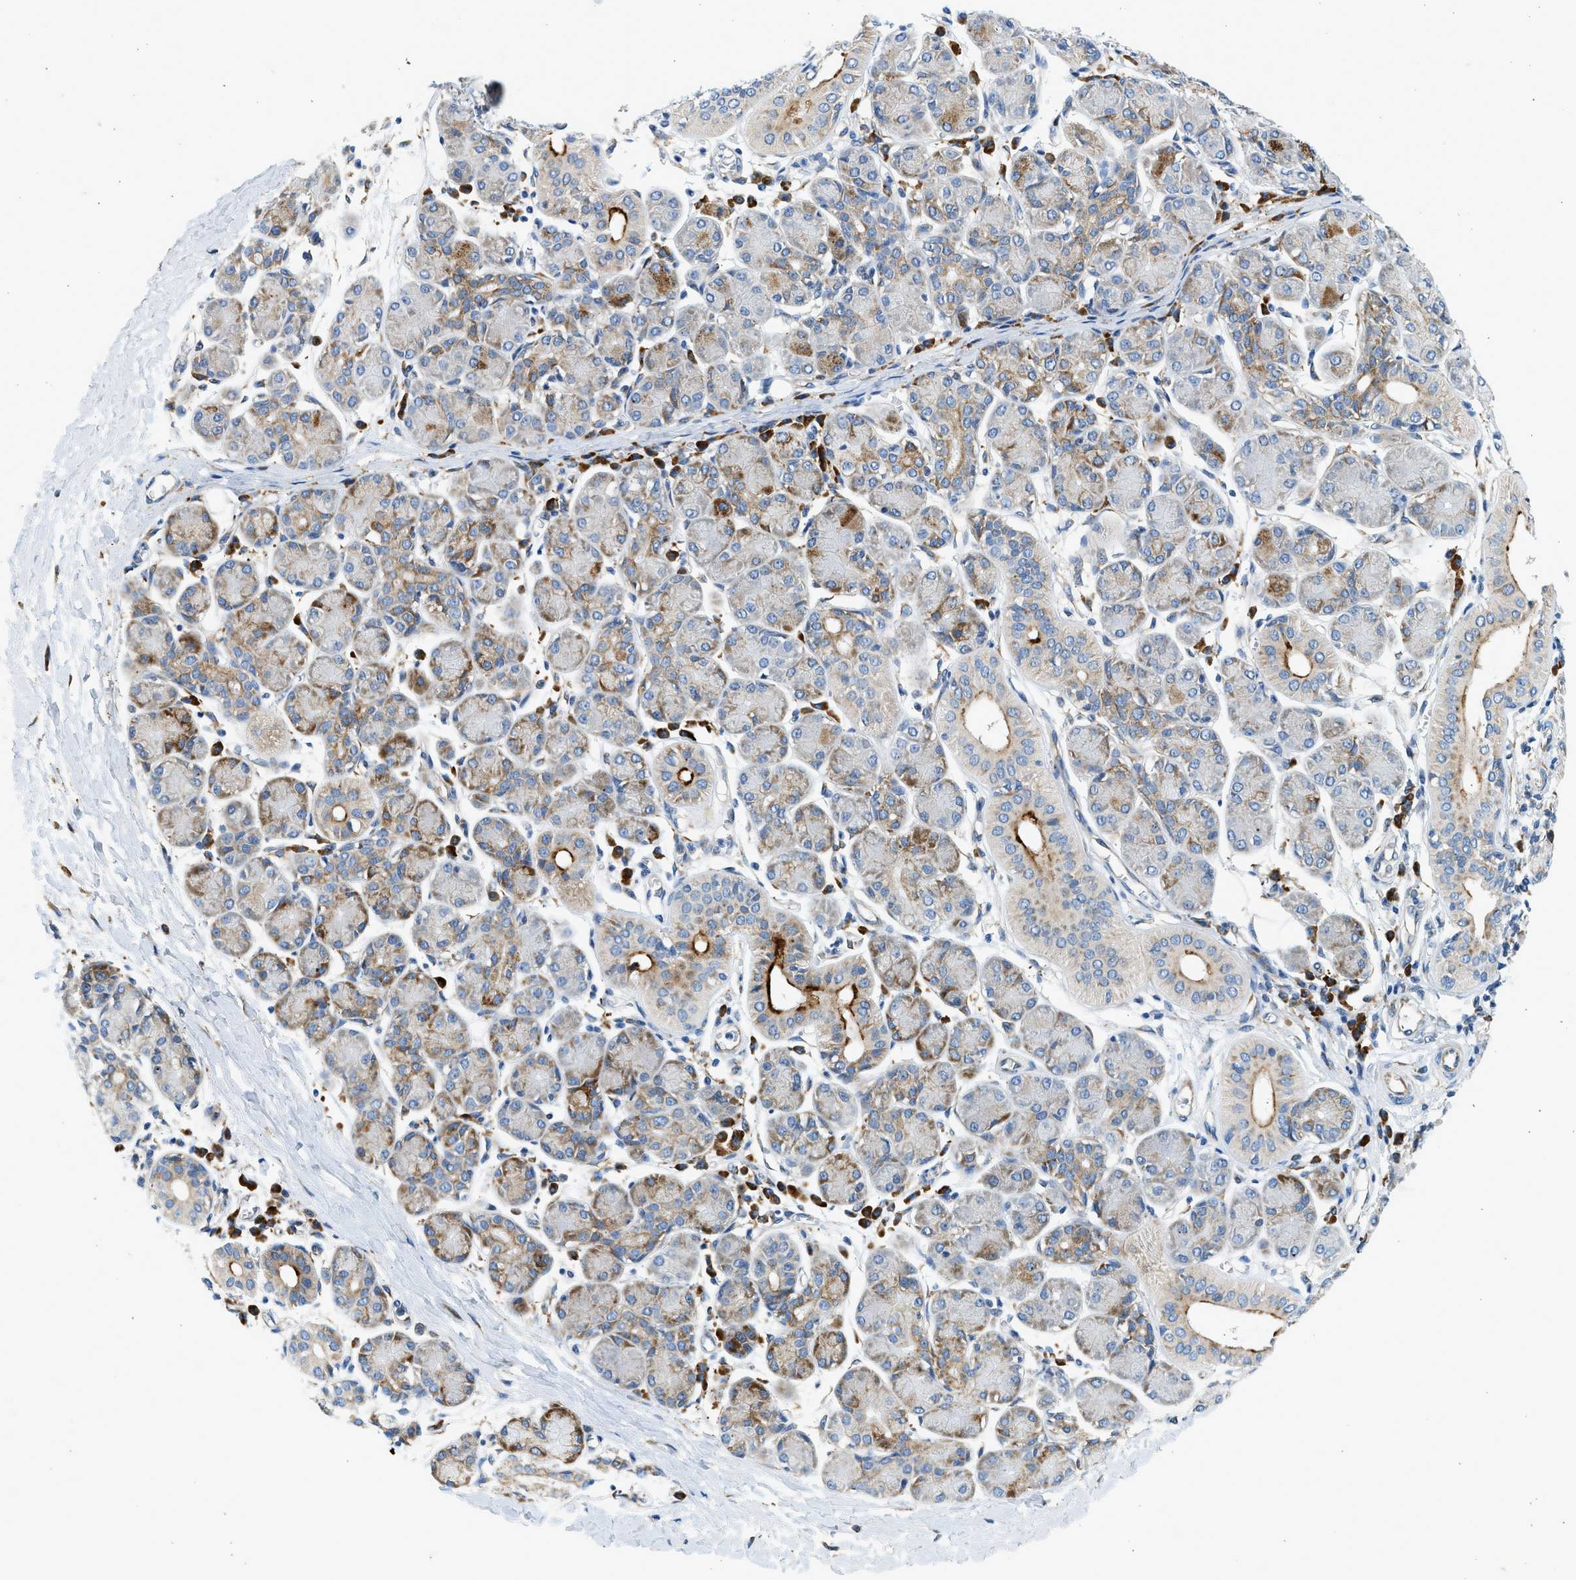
{"staining": {"intensity": "strong", "quantity": "<25%", "location": "cytoplasmic/membranous"}, "tissue": "salivary gland", "cell_type": "Glandular cells", "image_type": "normal", "snomed": [{"axis": "morphology", "description": "Normal tissue, NOS"}, {"axis": "morphology", "description": "Inflammation, NOS"}, {"axis": "topography", "description": "Lymph node"}, {"axis": "topography", "description": "Salivary gland"}], "caption": "Immunohistochemistry (IHC) of normal salivary gland demonstrates medium levels of strong cytoplasmic/membranous expression in approximately <25% of glandular cells.", "gene": "CNTN6", "patient": {"sex": "male", "age": 3}}